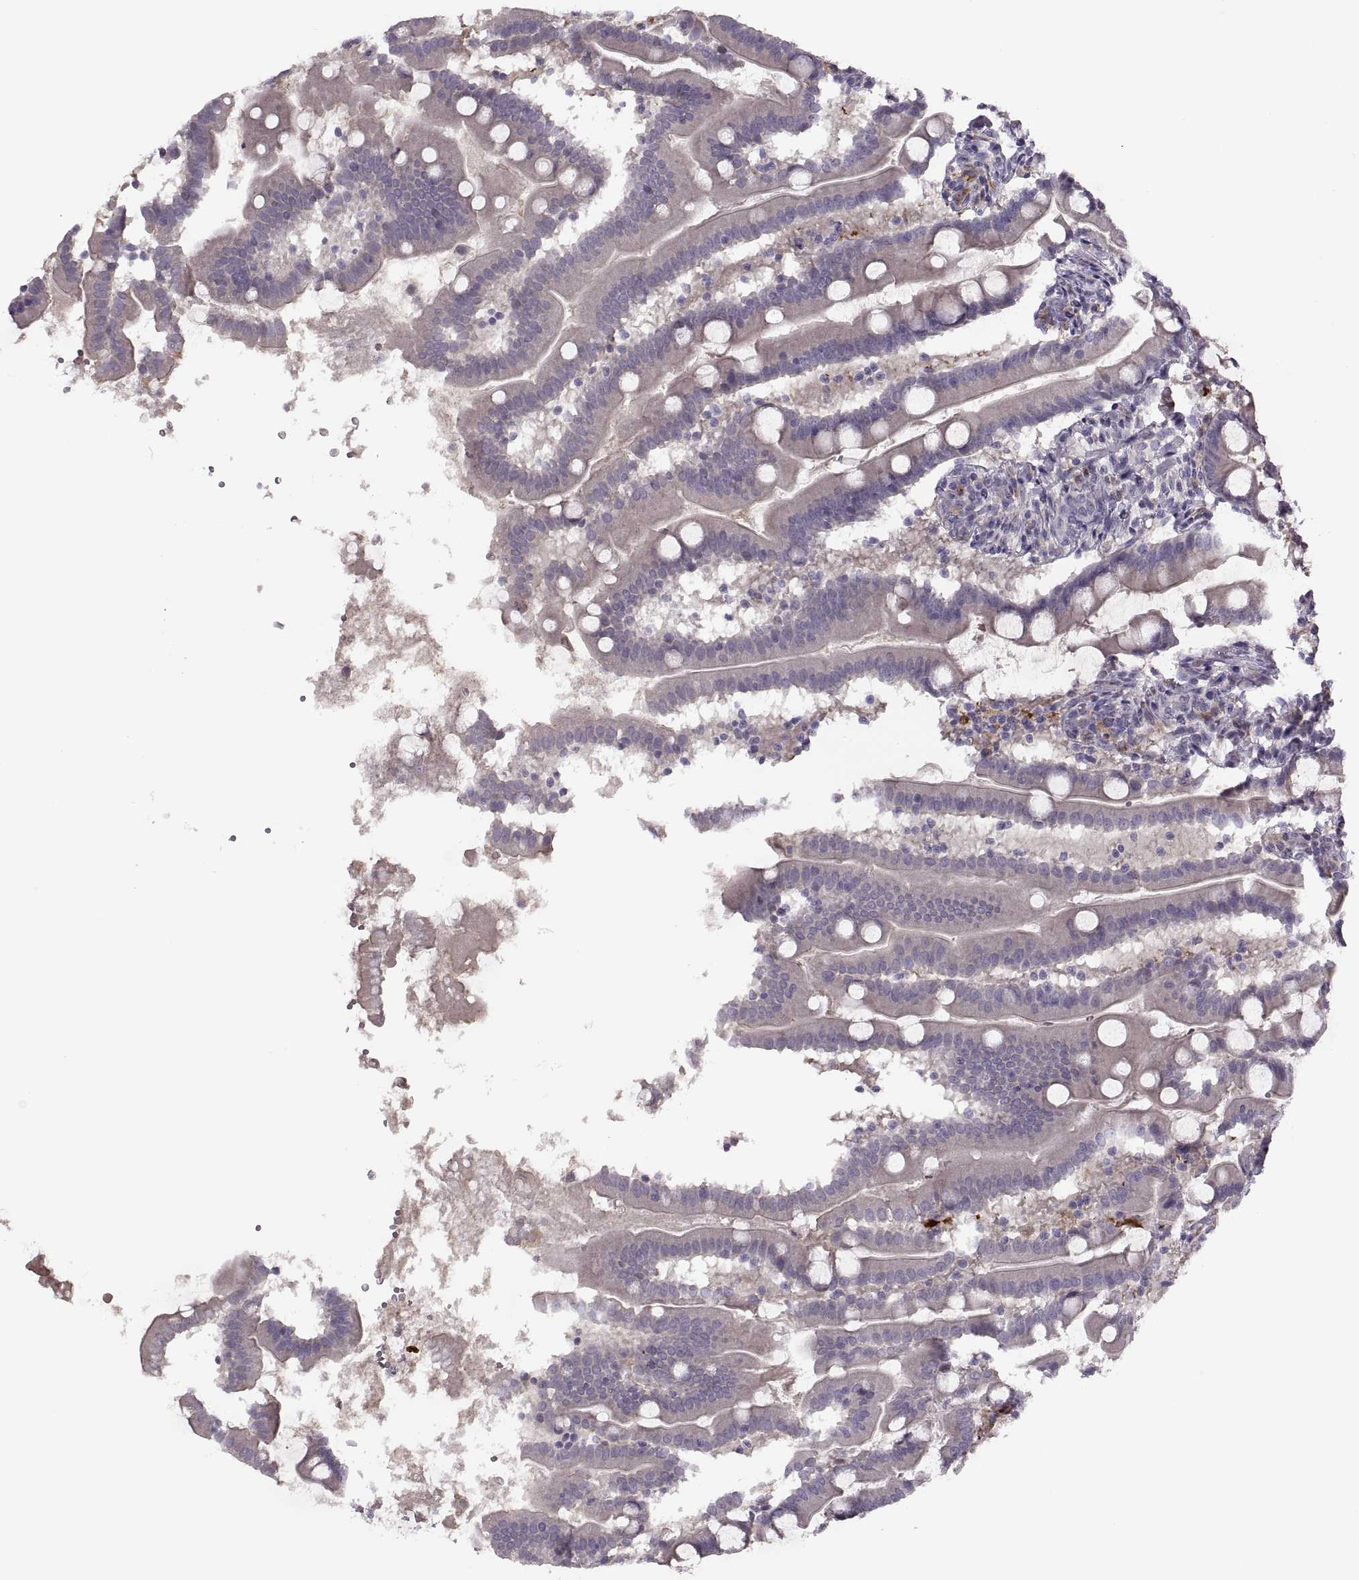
{"staining": {"intensity": "weak", "quantity": "25%-75%", "location": "cytoplasmic/membranous"}, "tissue": "small intestine", "cell_type": "Glandular cells", "image_type": "normal", "snomed": [{"axis": "morphology", "description": "Normal tissue, NOS"}, {"axis": "topography", "description": "Small intestine"}], "caption": "Immunohistochemistry of normal small intestine reveals low levels of weak cytoplasmic/membranous staining in about 25%-75% of glandular cells. (Stains: DAB in brown, nuclei in blue, Microscopy: brightfield microscopy at high magnification).", "gene": "H2AP", "patient": {"sex": "female", "age": 44}}